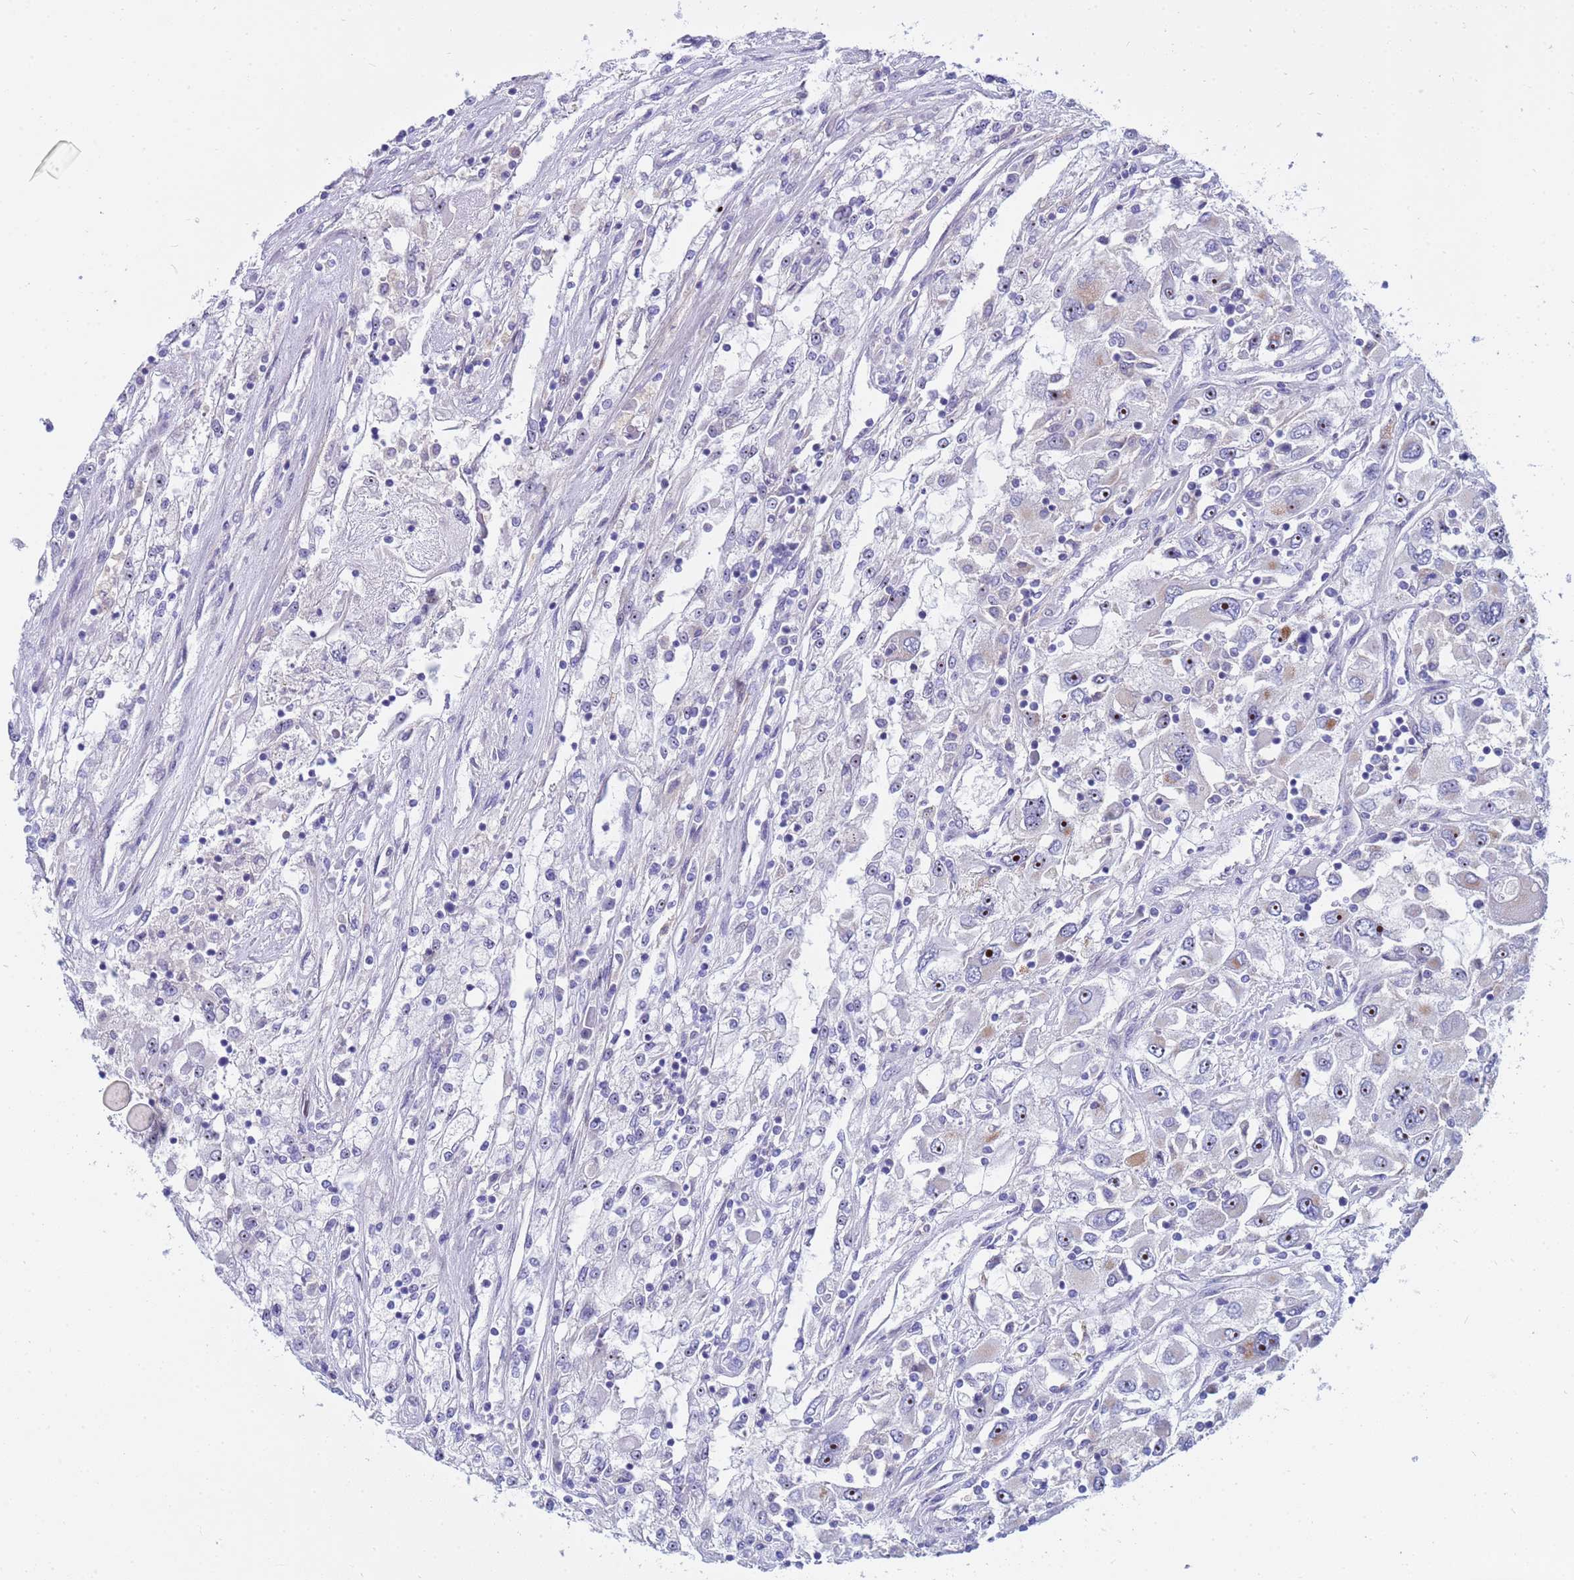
{"staining": {"intensity": "moderate", "quantity": "<25%", "location": "cytoplasmic/membranous,nuclear"}, "tissue": "renal cancer", "cell_type": "Tumor cells", "image_type": "cancer", "snomed": [{"axis": "morphology", "description": "Adenocarcinoma, NOS"}, {"axis": "topography", "description": "Kidney"}], "caption": "IHC photomicrograph of neoplastic tissue: renal cancer (adenocarcinoma) stained using immunohistochemistry displays low levels of moderate protein expression localized specifically in the cytoplasmic/membranous and nuclear of tumor cells, appearing as a cytoplasmic/membranous and nuclear brown color.", "gene": "LRATD1", "patient": {"sex": "female", "age": 52}}